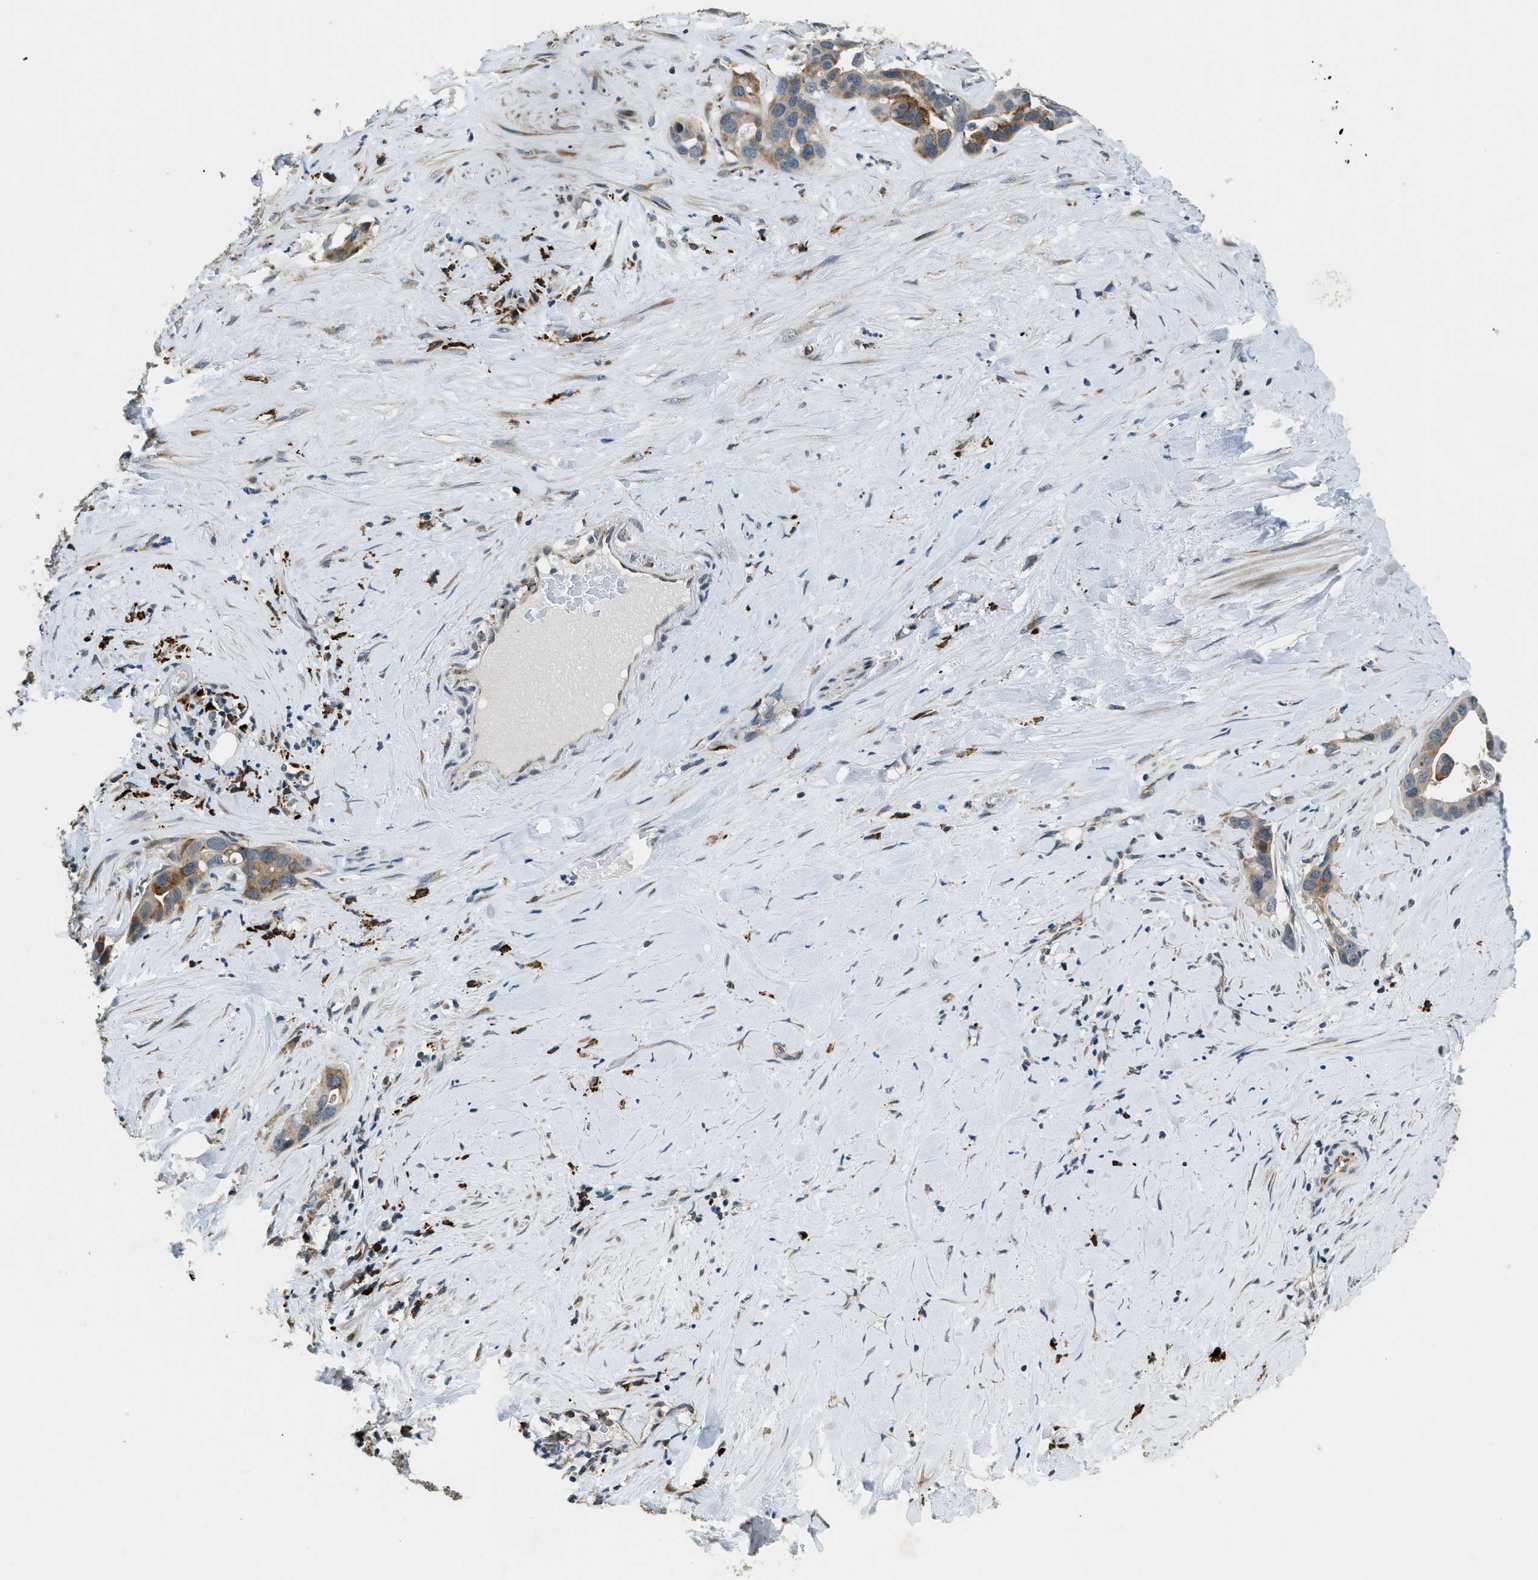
{"staining": {"intensity": "moderate", "quantity": "<25%", "location": "cytoplasmic/membranous"}, "tissue": "liver cancer", "cell_type": "Tumor cells", "image_type": "cancer", "snomed": [{"axis": "morphology", "description": "Cholangiocarcinoma"}, {"axis": "topography", "description": "Liver"}], "caption": "This is a micrograph of immunohistochemistry staining of cholangiocarcinoma (liver), which shows moderate staining in the cytoplasmic/membranous of tumor cells.", "gene": "HERC2", "patient": {"sex": "female", "age": 65}}